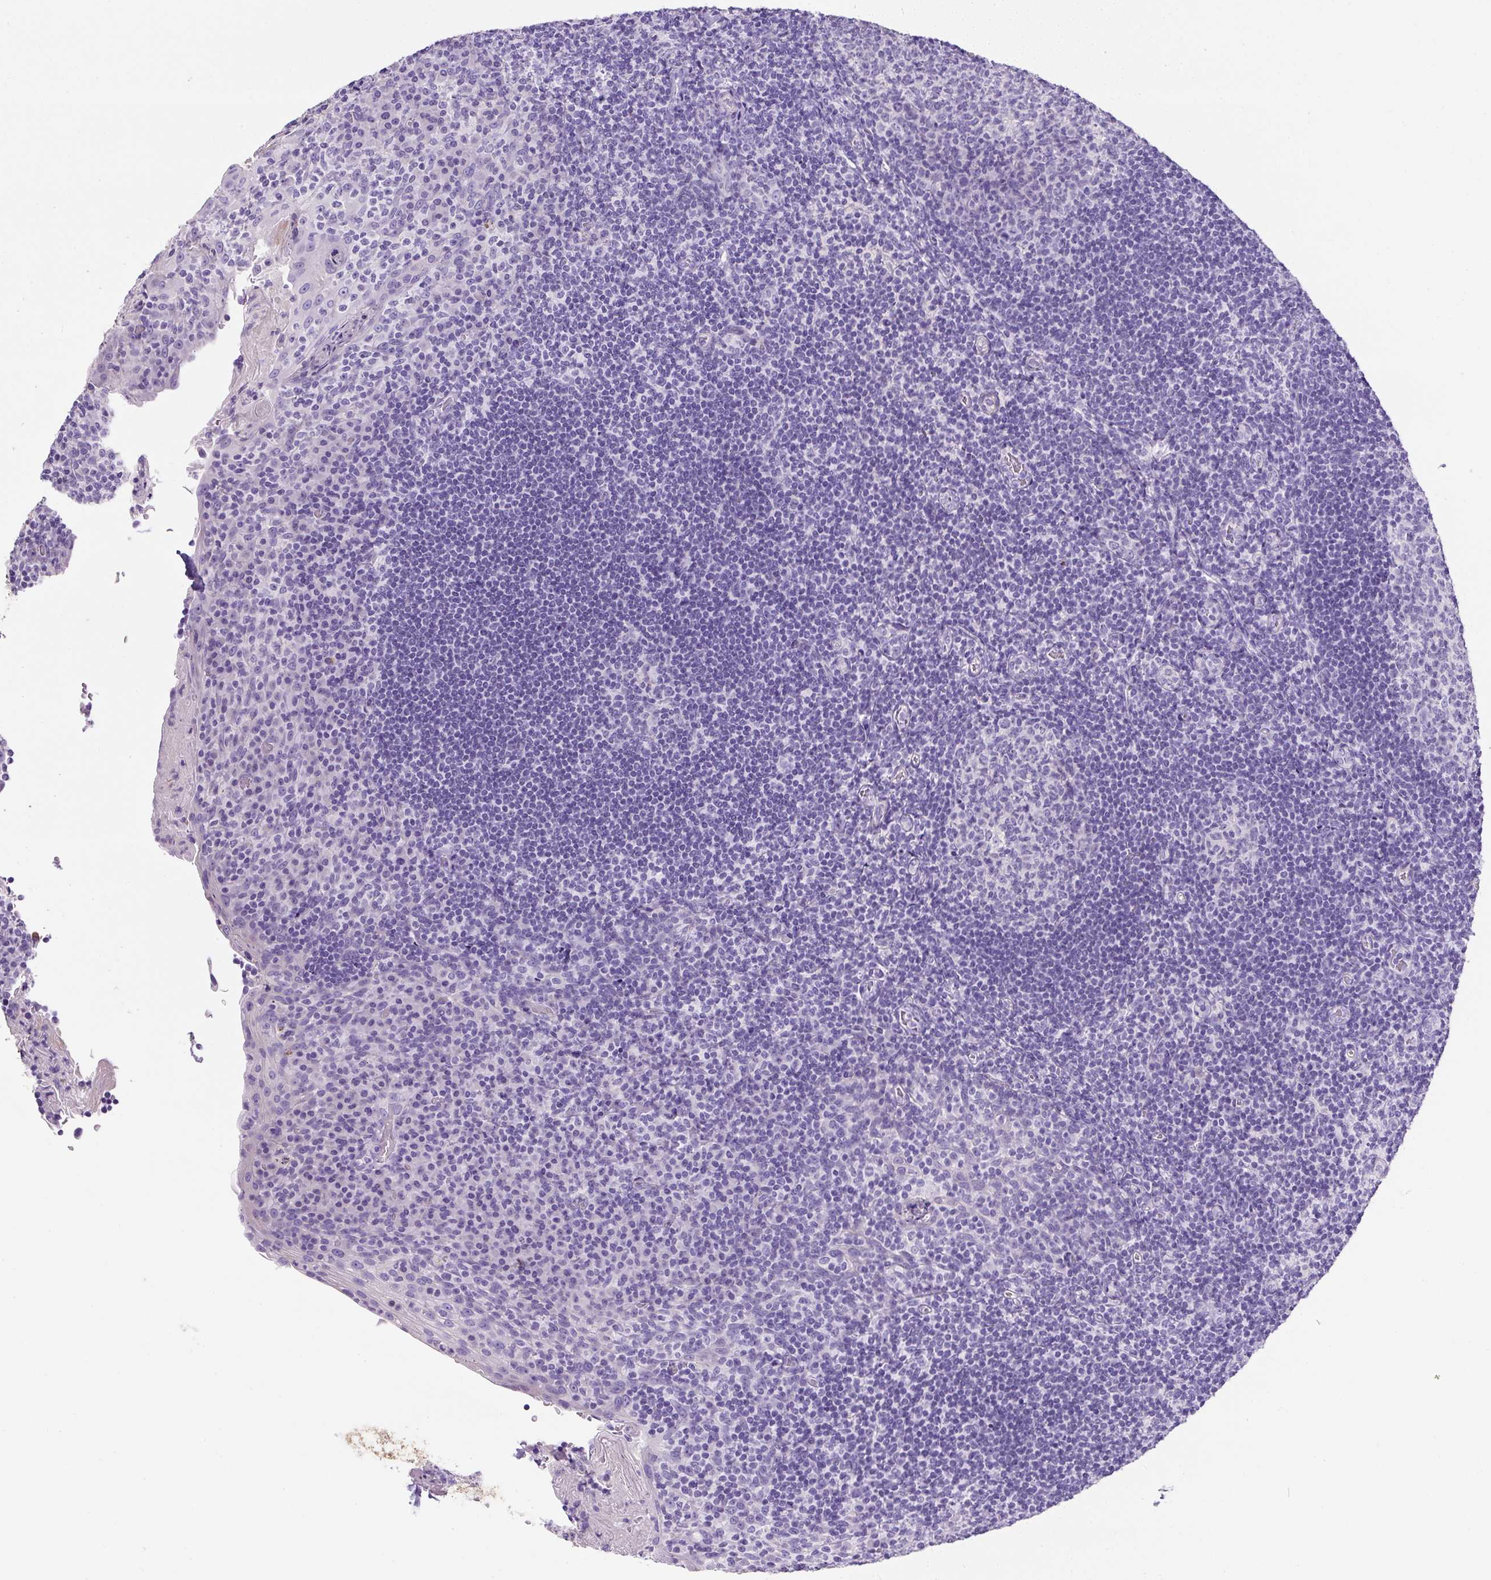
{"staining": {"intensity": "negative", "quantity": "none", "location": "none"}, "tissue": "tonsil", "cell_type": "Germinal center cells", "image_type": "normal", "snomed": [{"axis": "morphology", "description": "Normal tissue, NOS"}, {"axis": "topography", "description": "Tonsil"}], "caption": "The image shows no significant expression in germinal center cells of tonsil.", "gene": "C2CD4C", "patient": {"sex": "male", "age": 17}}